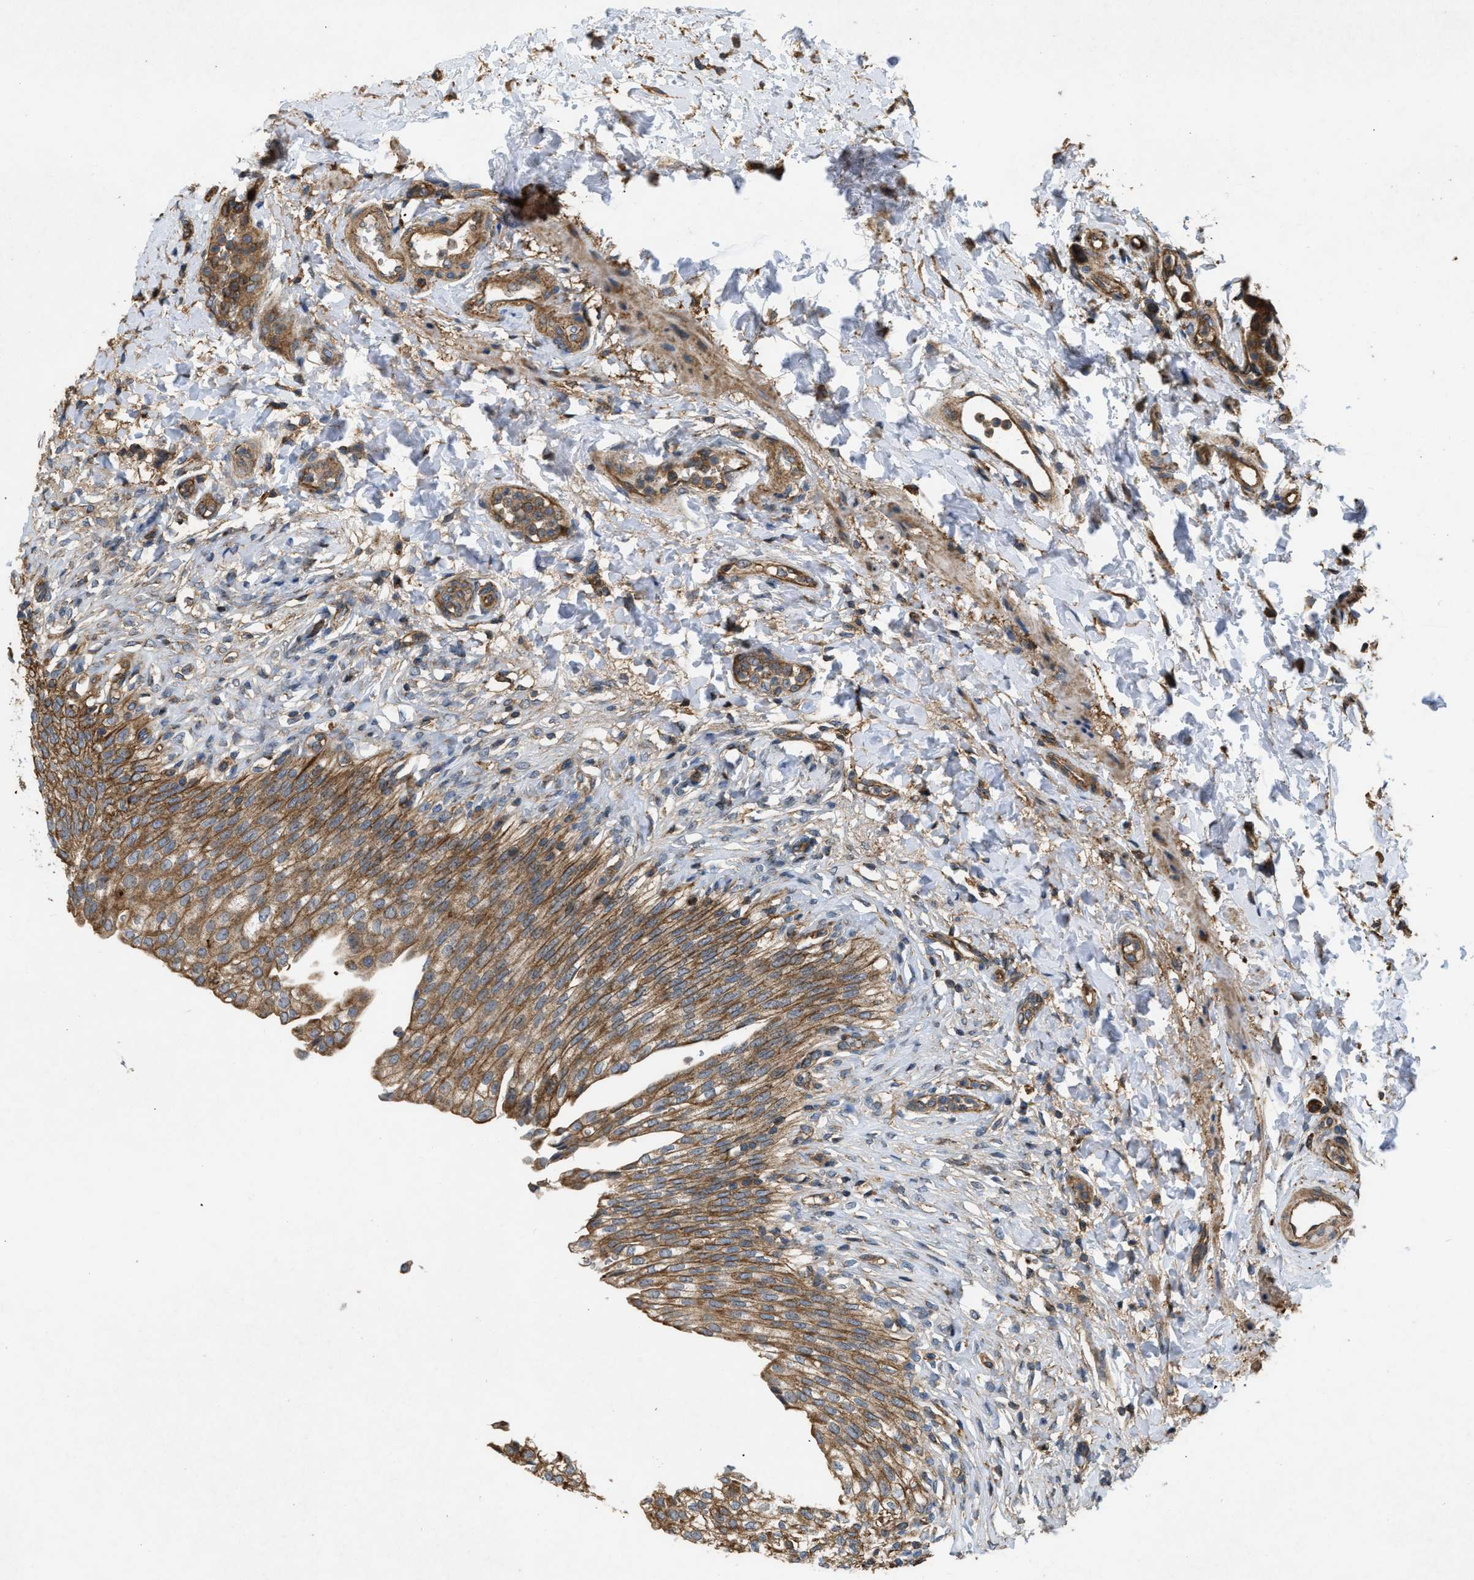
{"staining": {"intensity": "moderate", "quantity": ">75%", "location": "cytoplasmic/membranous"}, "tissue": "urinary bladder", "cell_type": "Urothelial cells", "image_type": "normal", "snomed": [{"axis": "morphology", "description": "Urothelial carcinoma, High grade"}, {"axis": "topography", "description": "Urinary bladder"}], "caption": "Approximately >75% of urothelial cells in benign human urinary bladder reveal moderate cytoplasmic/membranous protein expression as visualized by brown immunohistochemical staining.", "gene": "GNB4", "patient": {"sex": "male", "age": 46}}